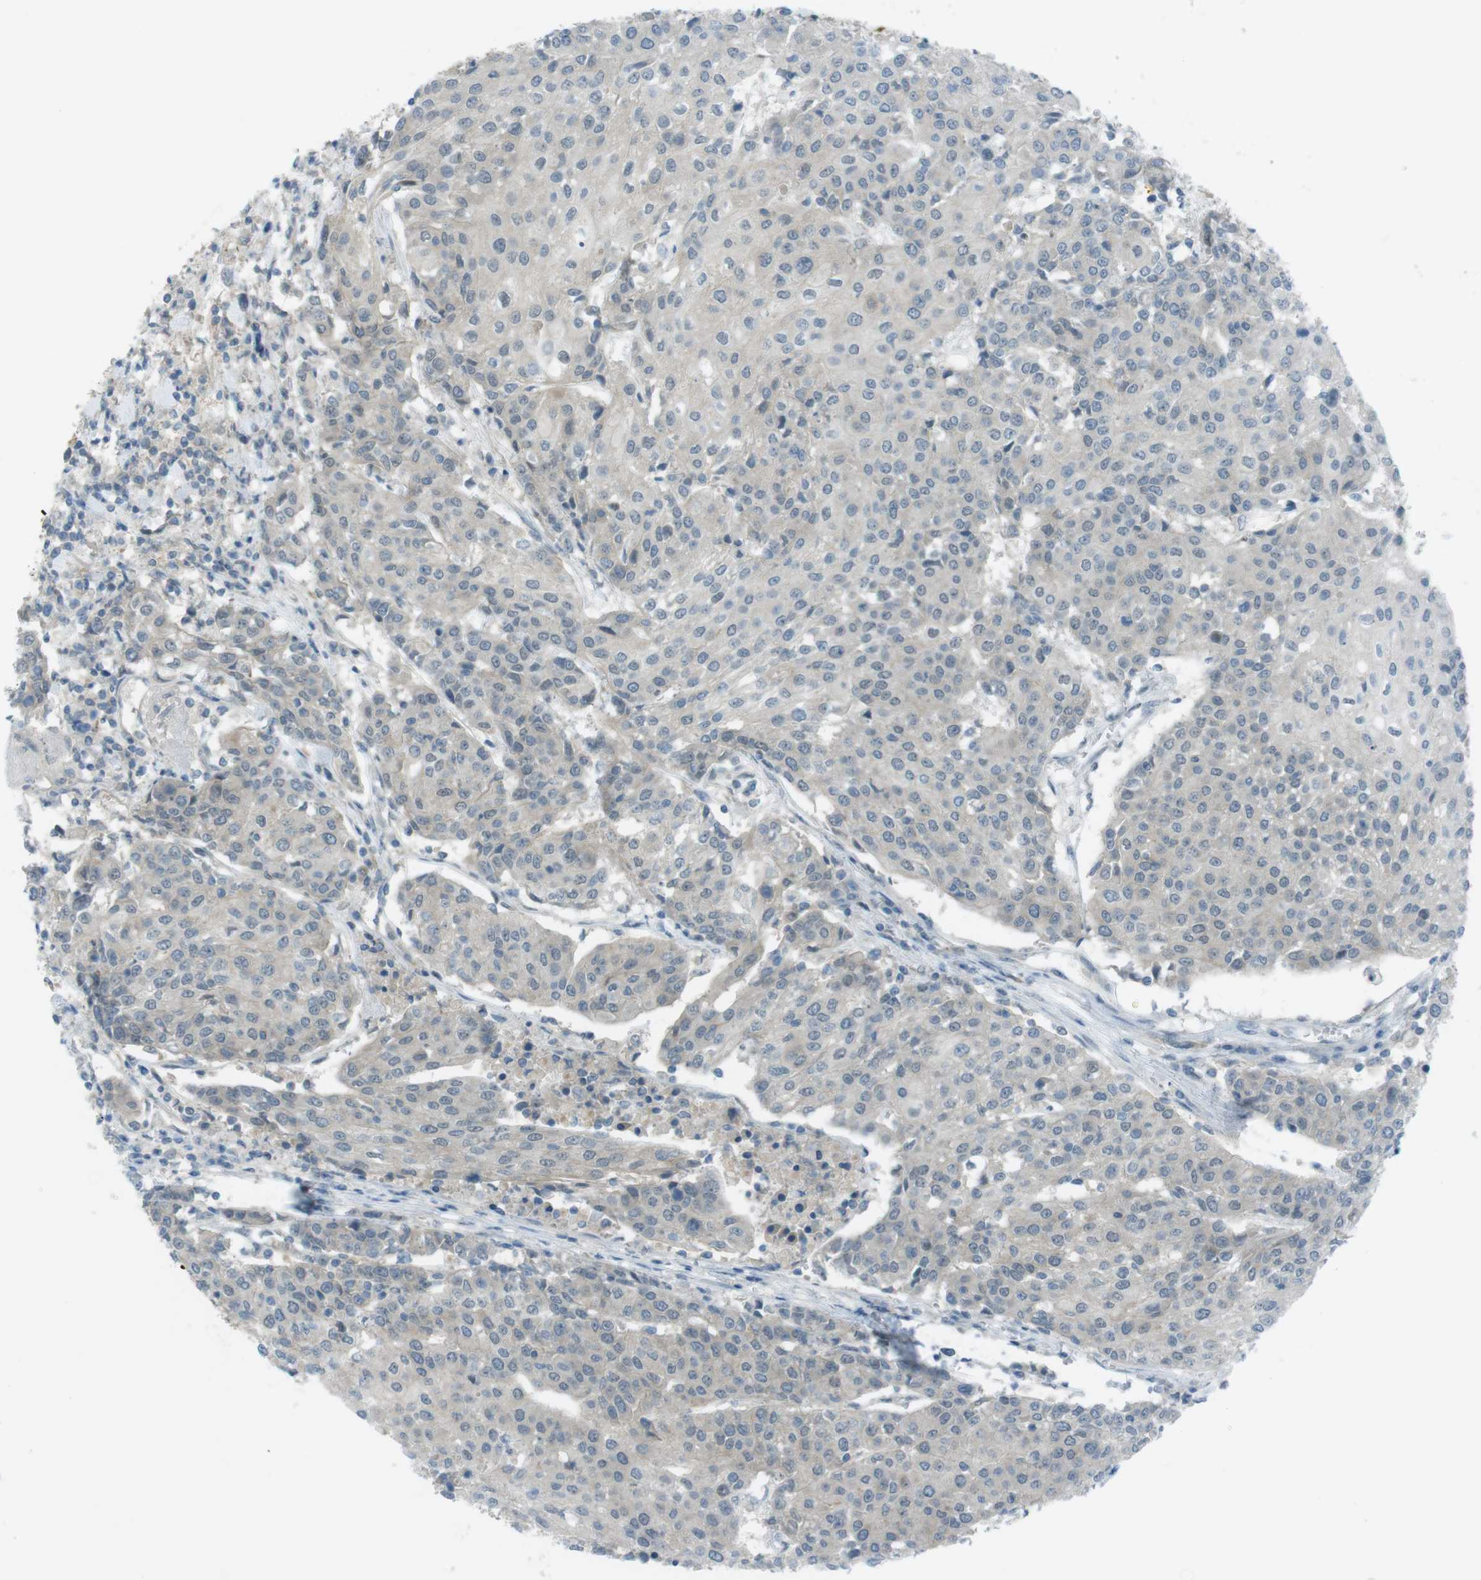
{"staining": {"intensity": "negative", "quantity": "none", "location": "none"}, "tissue": "urothelial cancer", "cell_type": "Tumor cells", "image_type": "cancer", "snomed": [{"axis": "morphology", "description": "Urothelial carcinoma, High grade"}, {"axis": "topography", "description": "Urinary bladder"}], "caption": "Immunohistochemistry (IHC) histopathology image of urothelial cancer stained for a protein (brown), which shows no positivity in tumor cells. Nuclei are stained in blue.", "gene": "ZDHHC20", "patient": {"sex": "female", "age": 85}}